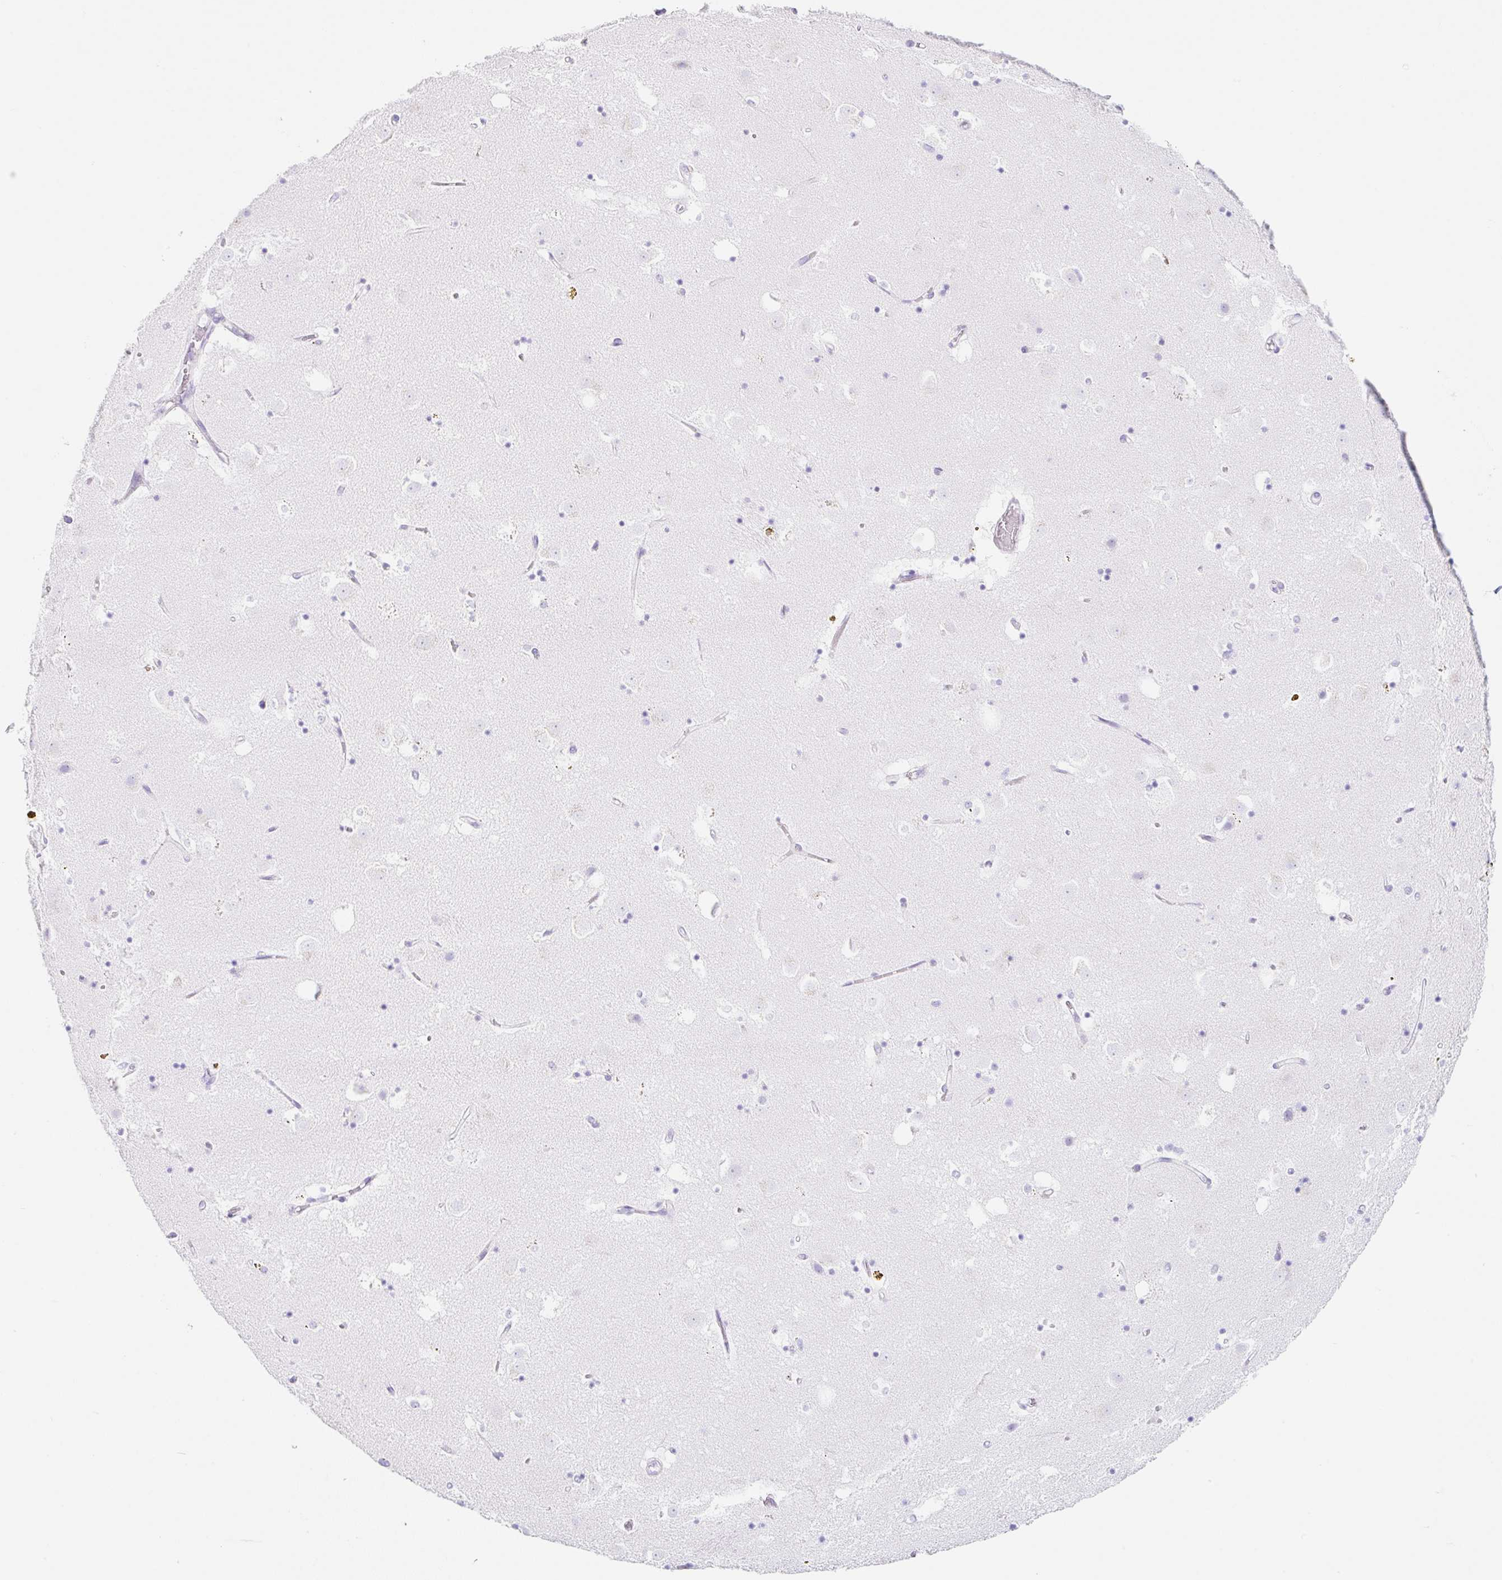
{"staining": {"intensity": "negative", "quantity": "none", "location": "none"}, "tissue": "caudate", "cell_type": "Glial cells", "image_type": "normal", "snomed": [{"axis": "morphology", "description": "Normal tissue, NOS"}, {"axis": "topography", "description": "Lateral ventricle wall"}], "caption": "Normal caudate was stained to show a protein in brown. There is no significant positivity in glial cells. (DAB immunohistochemistry with hematoxylin counter stain).", "gene": "CLDND2", "patient": {"sex": "male", "age": 58}}